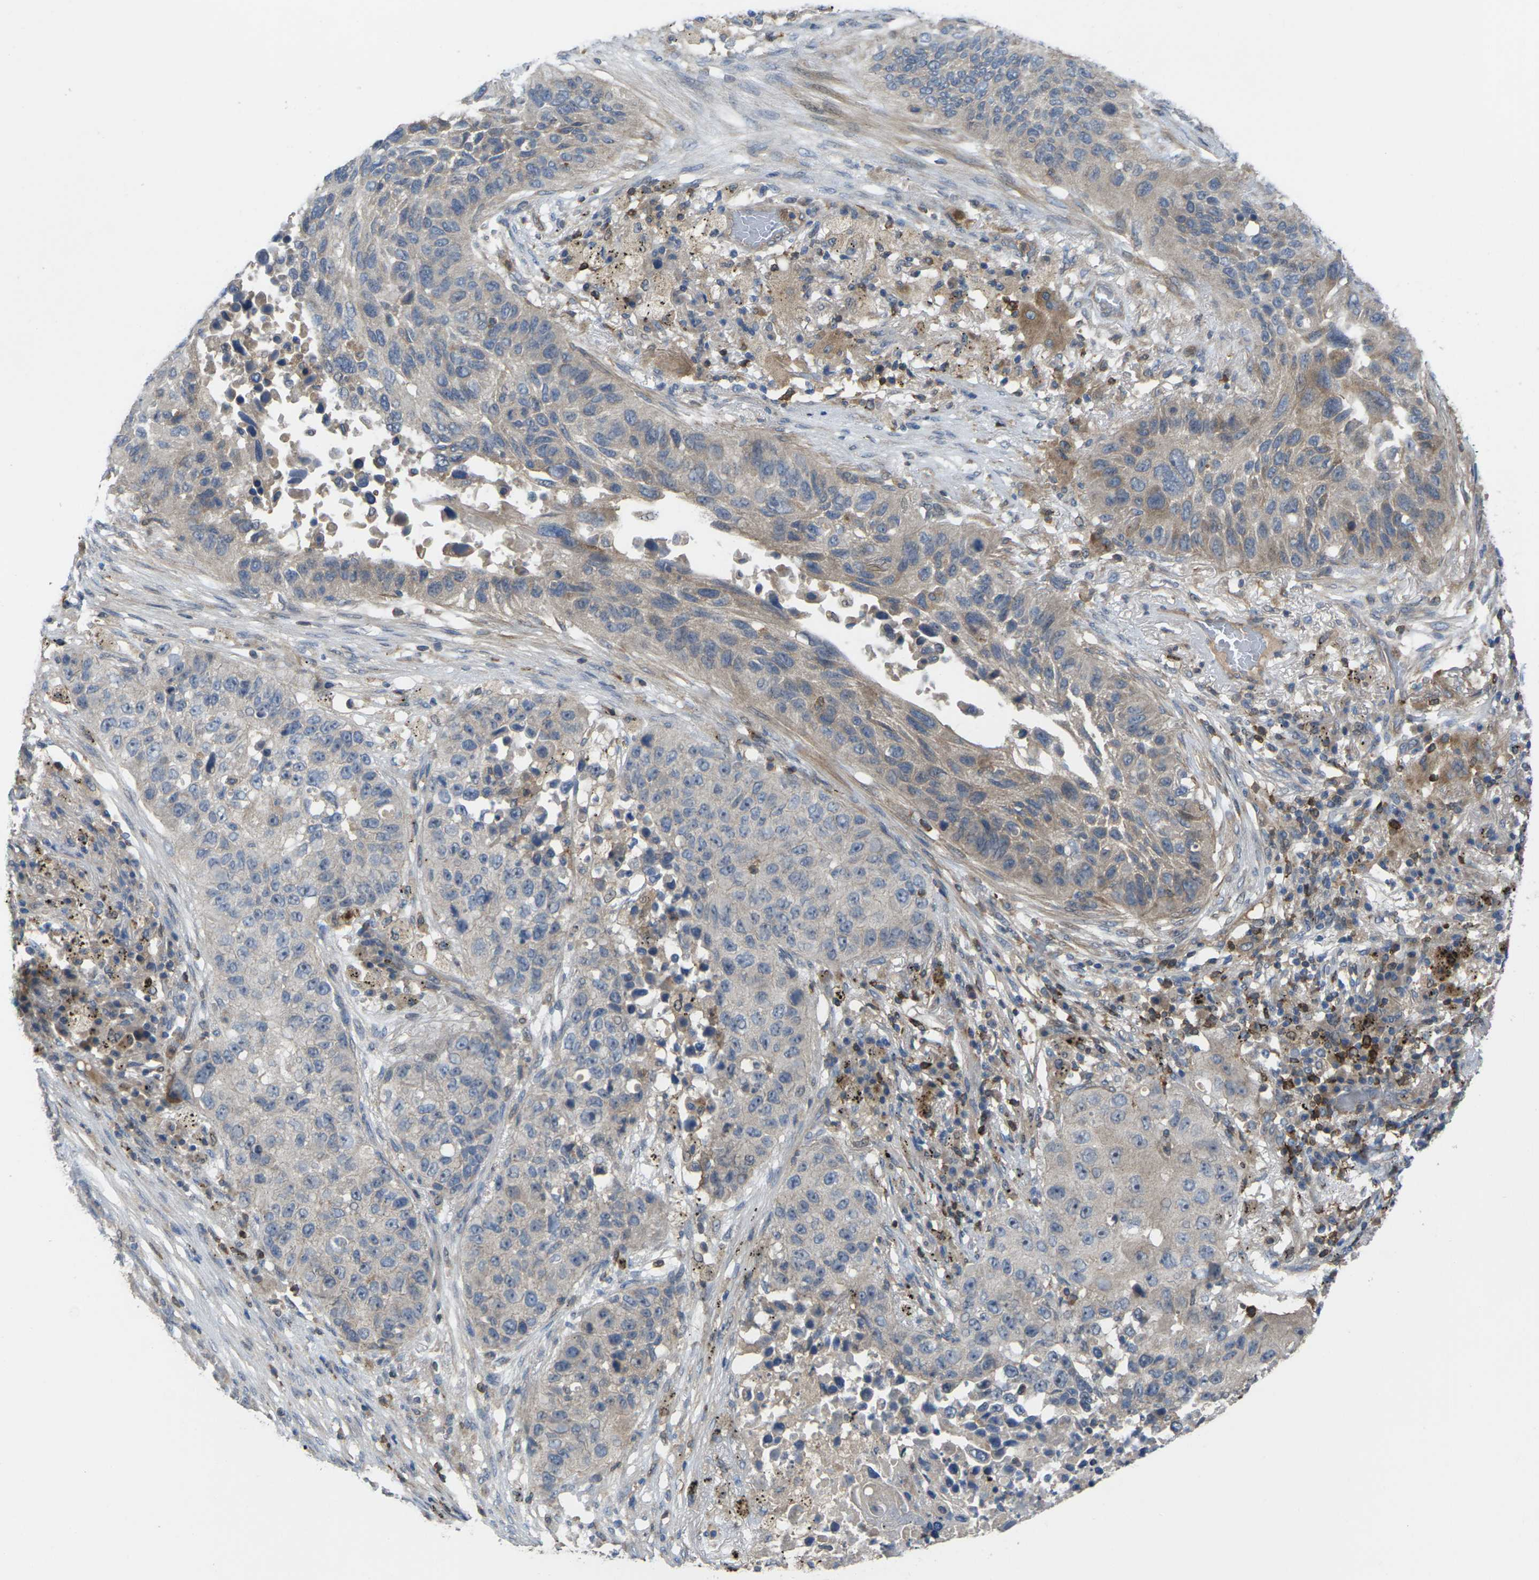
{"staining": {"intensity": "weak", "quantity": "25%-75%", "location": "cytoplasmic/membranous"}, "tissue": "lung cancer", "cell_type": "Tumor cells", "image_type": "cancer", "snomed": [{"axis": "morphology", "description": "Squamous cell carcinoma, NOS"}, {"axis": "topography", "description": "Lung"}], "caption": "Squamous cell carcinoma (lung) tissue displays weak cytoplasmic/membranous positivity in approximately 25%-75% of tumor cells The protein of interest is shown in brown color, while the nuclei are stained blue.", "gene": "TIAM1", "patient": {"sex": "male", "age": 57}}